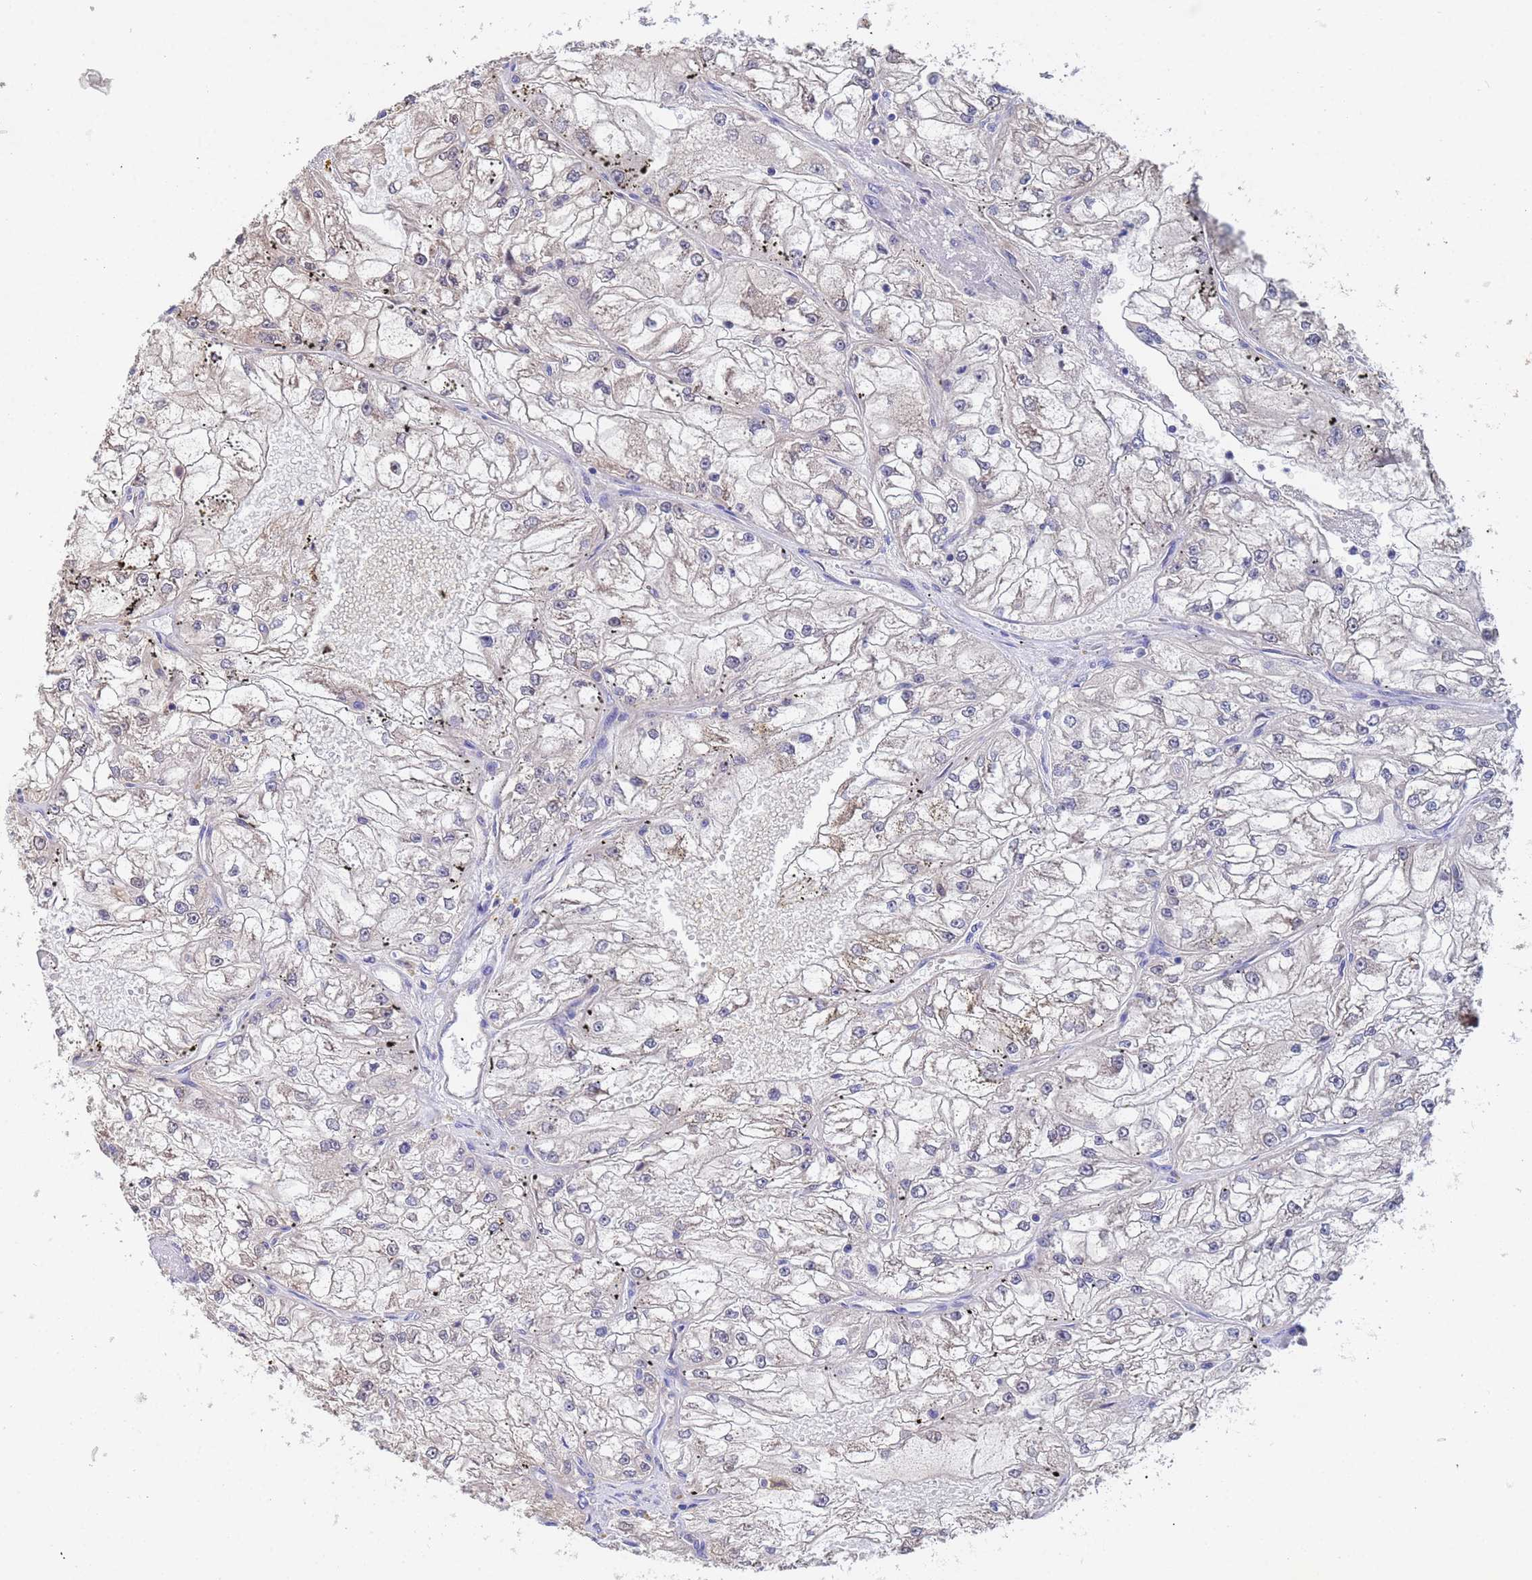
{"staining": {"intensity": "weak", "quantity": "25%-75%", "location": "cytoplasmic/membranous,nuclear"}, "tissue": "renal cancer", "cell_type": "Tumor cells", "image_type": "cancer", "snomed": [{"axis": "morphology", "description": "Adenocarcinoma, NOS"}, {"axis": "topography", "description": "Kidney"}], "caption": "An immunohistochemistry histopathology image of tumor tissue is shown. Protein staining in brown labels weak cytoplasmic/membranous and nuclear positivity in renal cancer within tumor cells.", "gene": "FAM25A", "patient": {"sex": "female", "age": 72}}